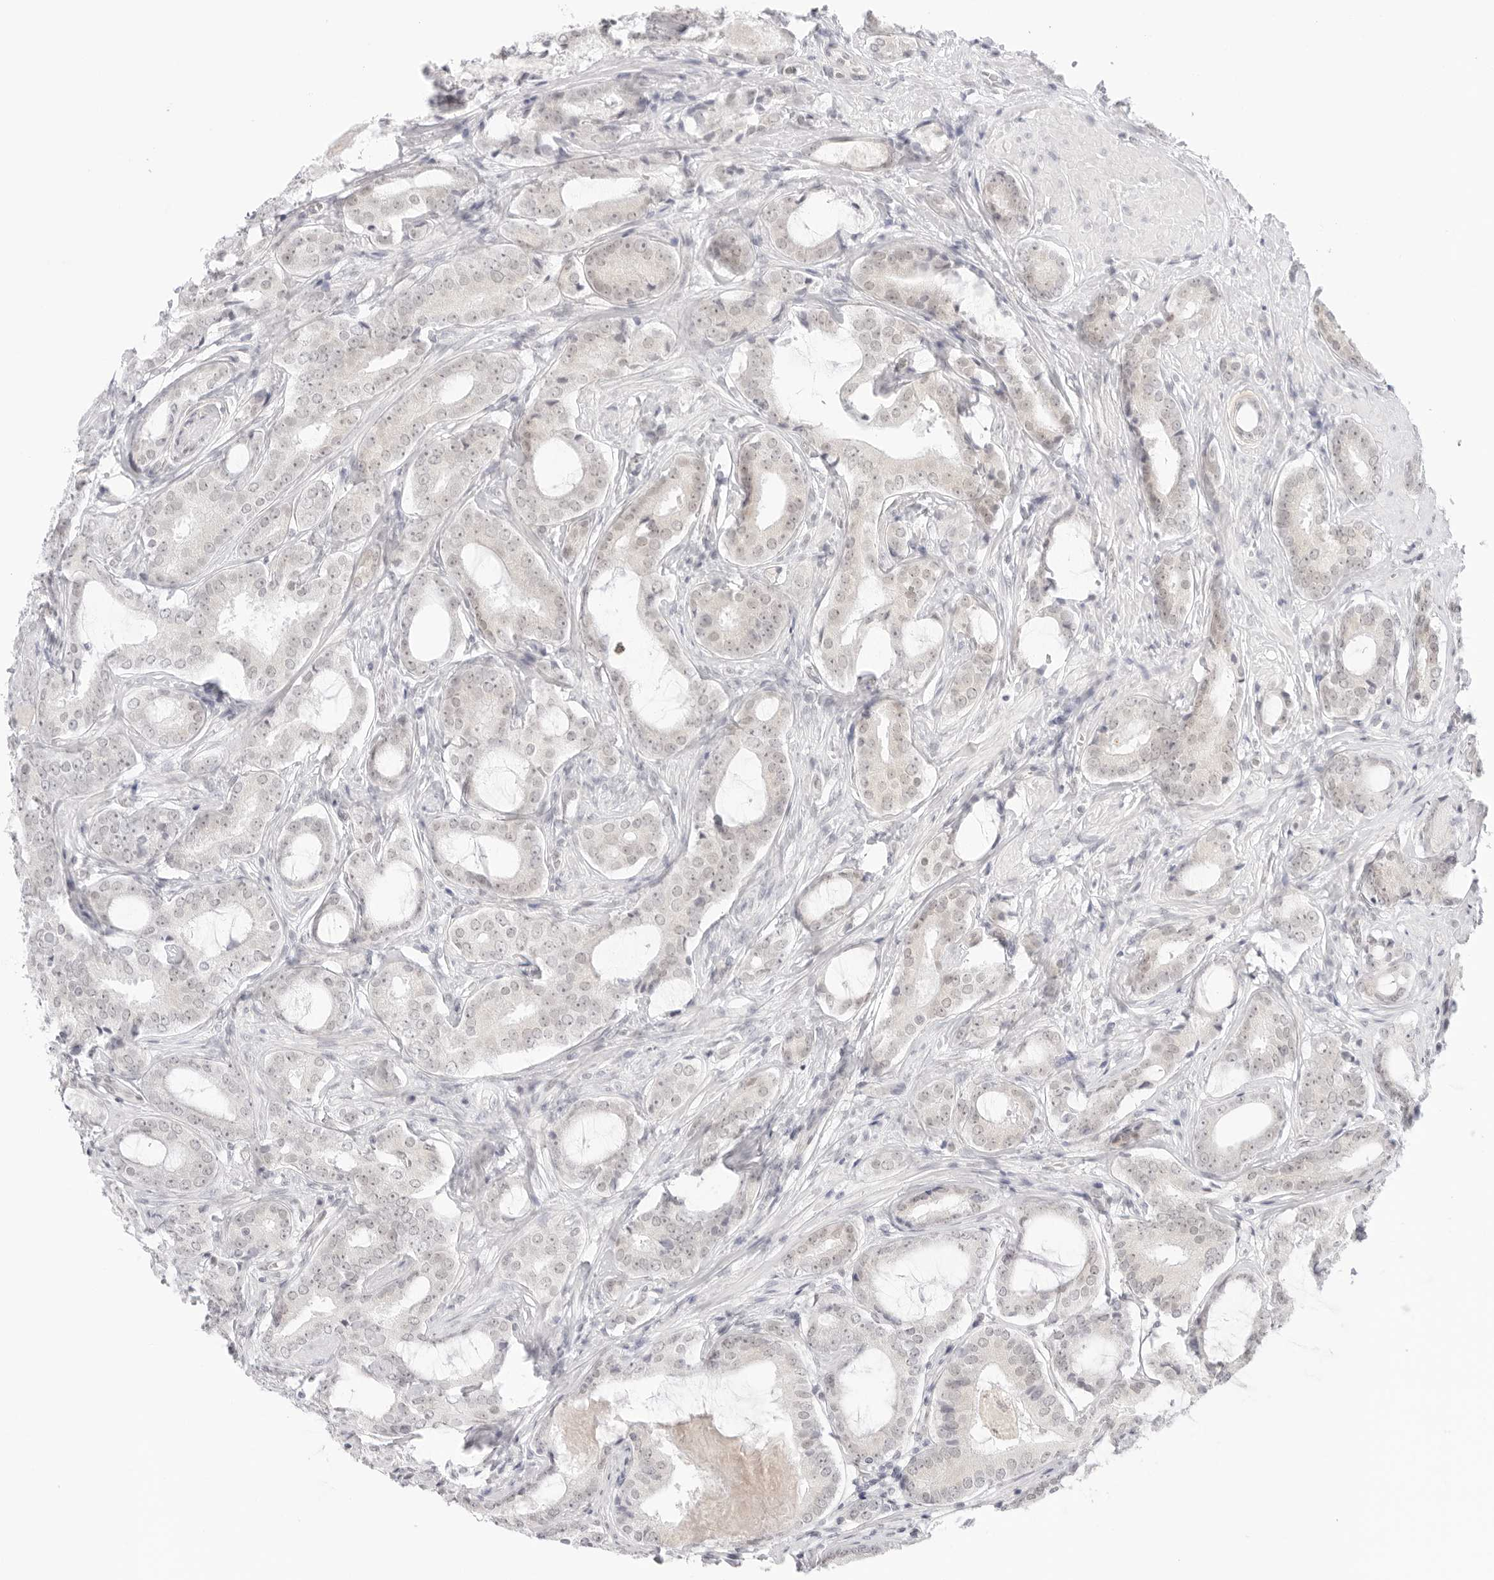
{"staining": {"intensity": "weak", "quantity": "<25%", "location": "nuclear"}, "tissue": "prostate cancer", "cell_type": "Tumor cells", "image_type": "cancer", "snomed": [{"axis": "morphology", "description": "Adenocarcinoma, High grade"}, {"axis": "topography", "description": "Prostate"}], "caption": "An immunohistochemistry image of prostate cancer (adenocarcinoma (high-grade)) is shown. There is no staining in tumor cells of prostate cancer (adenocarcinoma (high-grade)).", "gene": "MED18", "patient": {"sex": "male", "age": 73}}